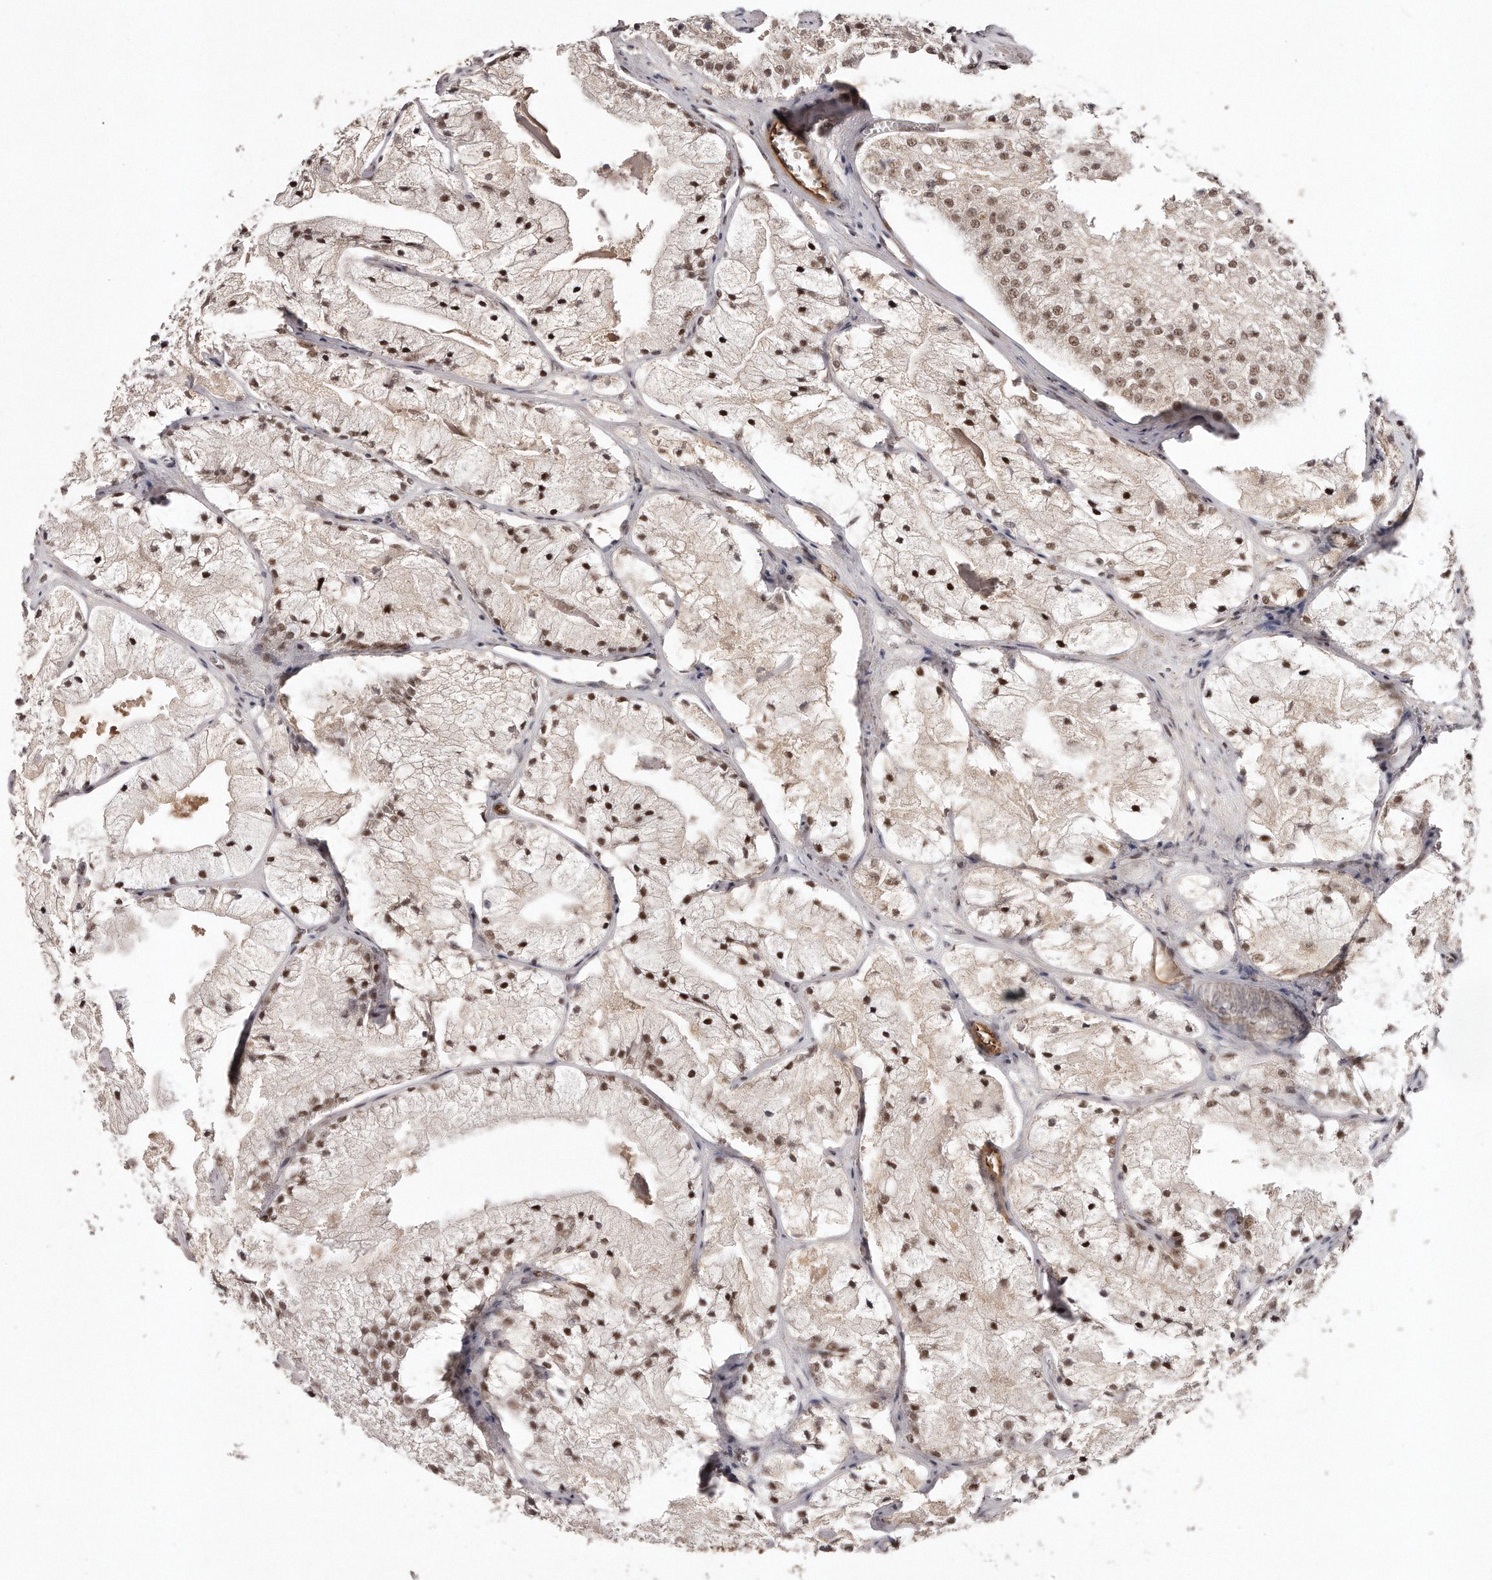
{"staining": {"intensity": "moderate", "quantity": ">75%", "location": "nuclear"}, "tissue": "prostate cancer", "cell_type": "Tumor cells", "image_type": "cancer", "snomed": [{"axis": "morphology", "description": "Adenocarcinoma, High grade"}, {"axis": "topography", "description": "Prostate"}], "caption": "An immunohistochemistry (IHC) image of neoplastic tissue is shown. Protein staining in brown shows moderate nuclear positivity in adenocarcinoma (high-grade) (prostate) within tumor cells.", "gene": "SOX4", "patient": {"sex": "male", "age": 50}}